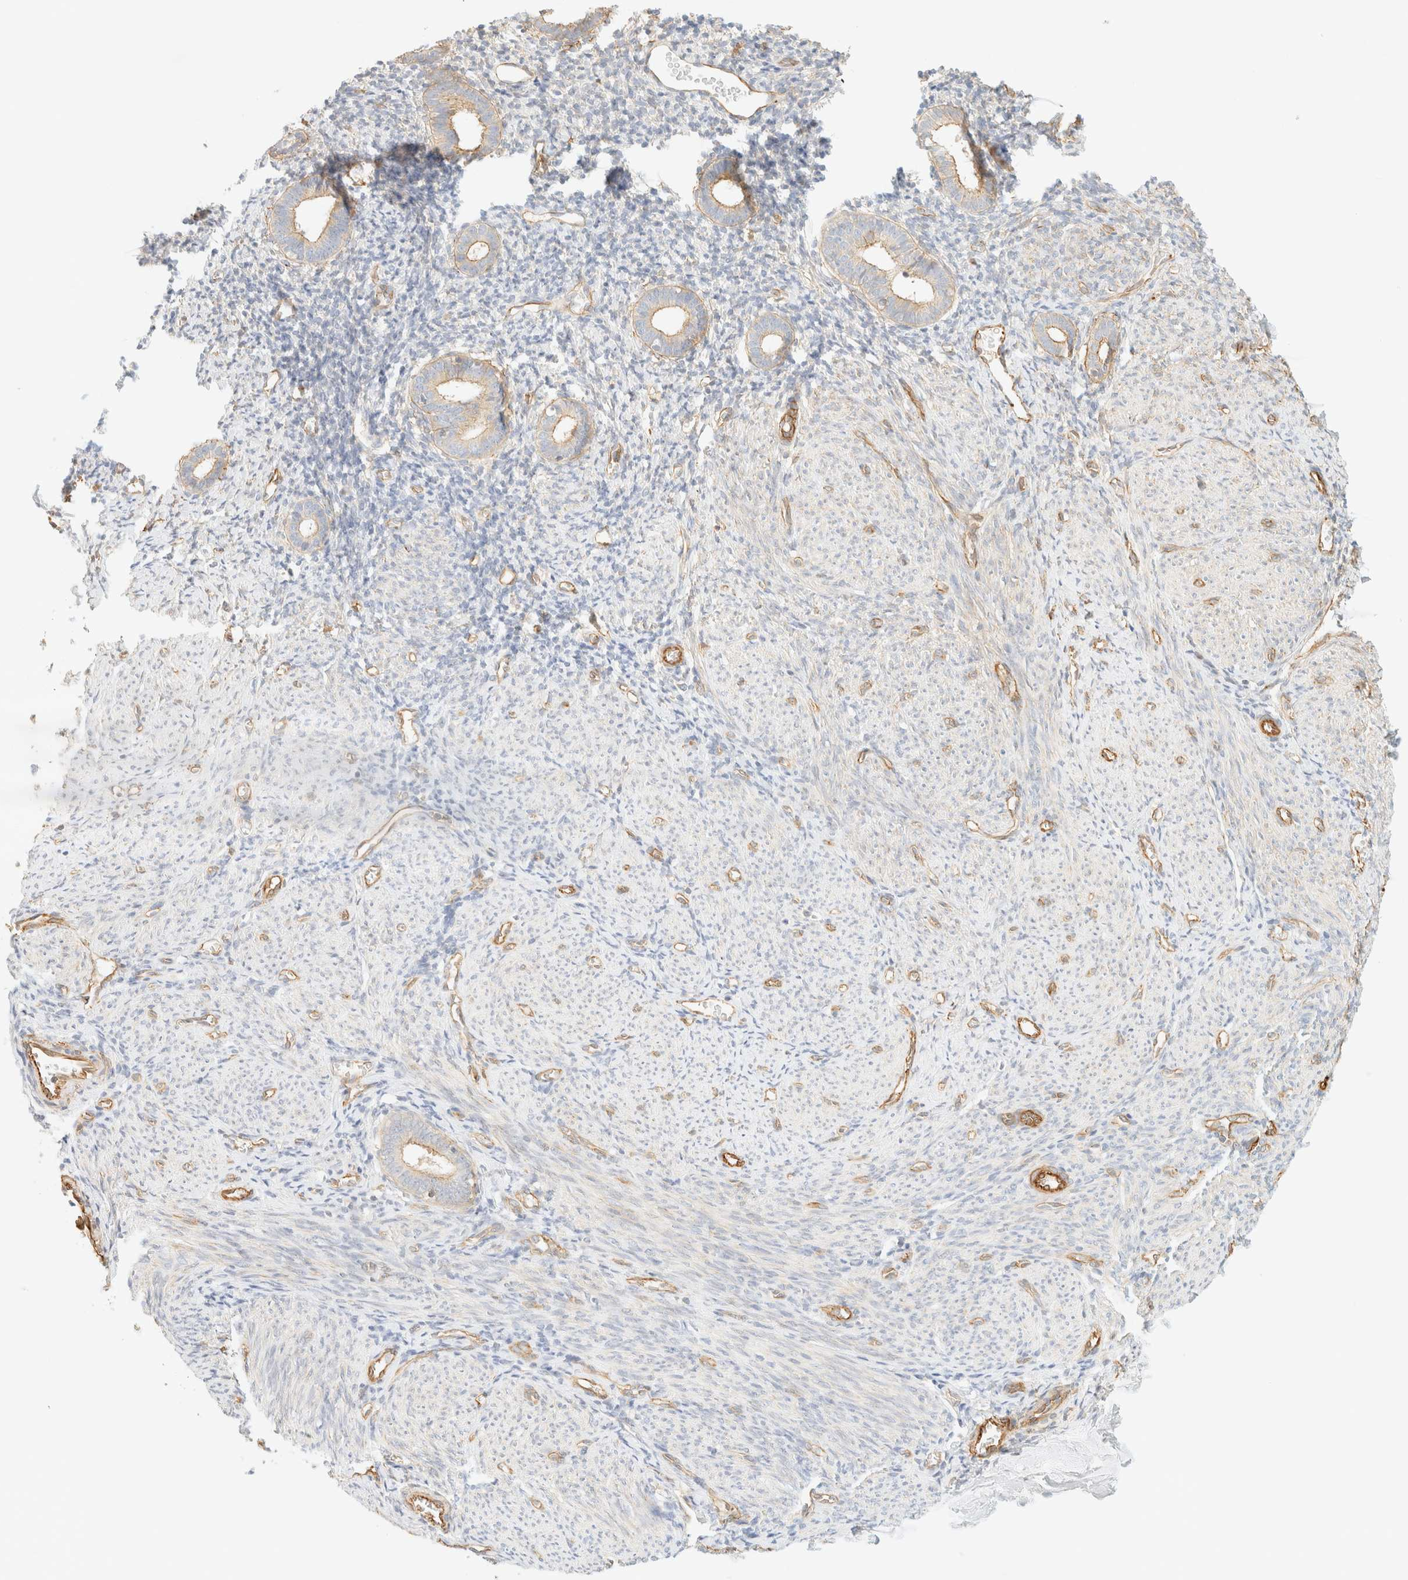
{"staining": {"intensity": "negative", "quantity": "none", "location": "none"}, "tissue": "endometrium", "cell_type": "Cells in endometrial stroma", "image_type": "normal", "snomed": [{"axis": "morphology", "description": "Normal tissue, NOS"}, {"axis": "morphology", "description": "Adenocarcinoma, NOS"}, {"axis": "topography", "description": "Endometrium"}], "caption": "This is a image of immunohistochemistry (IHC) staining of normal endometrium, which shows no positivity in cells in endometrial stroma.", "gene": "OTOP2", "patient": {"sex": "female", "age": 57}}